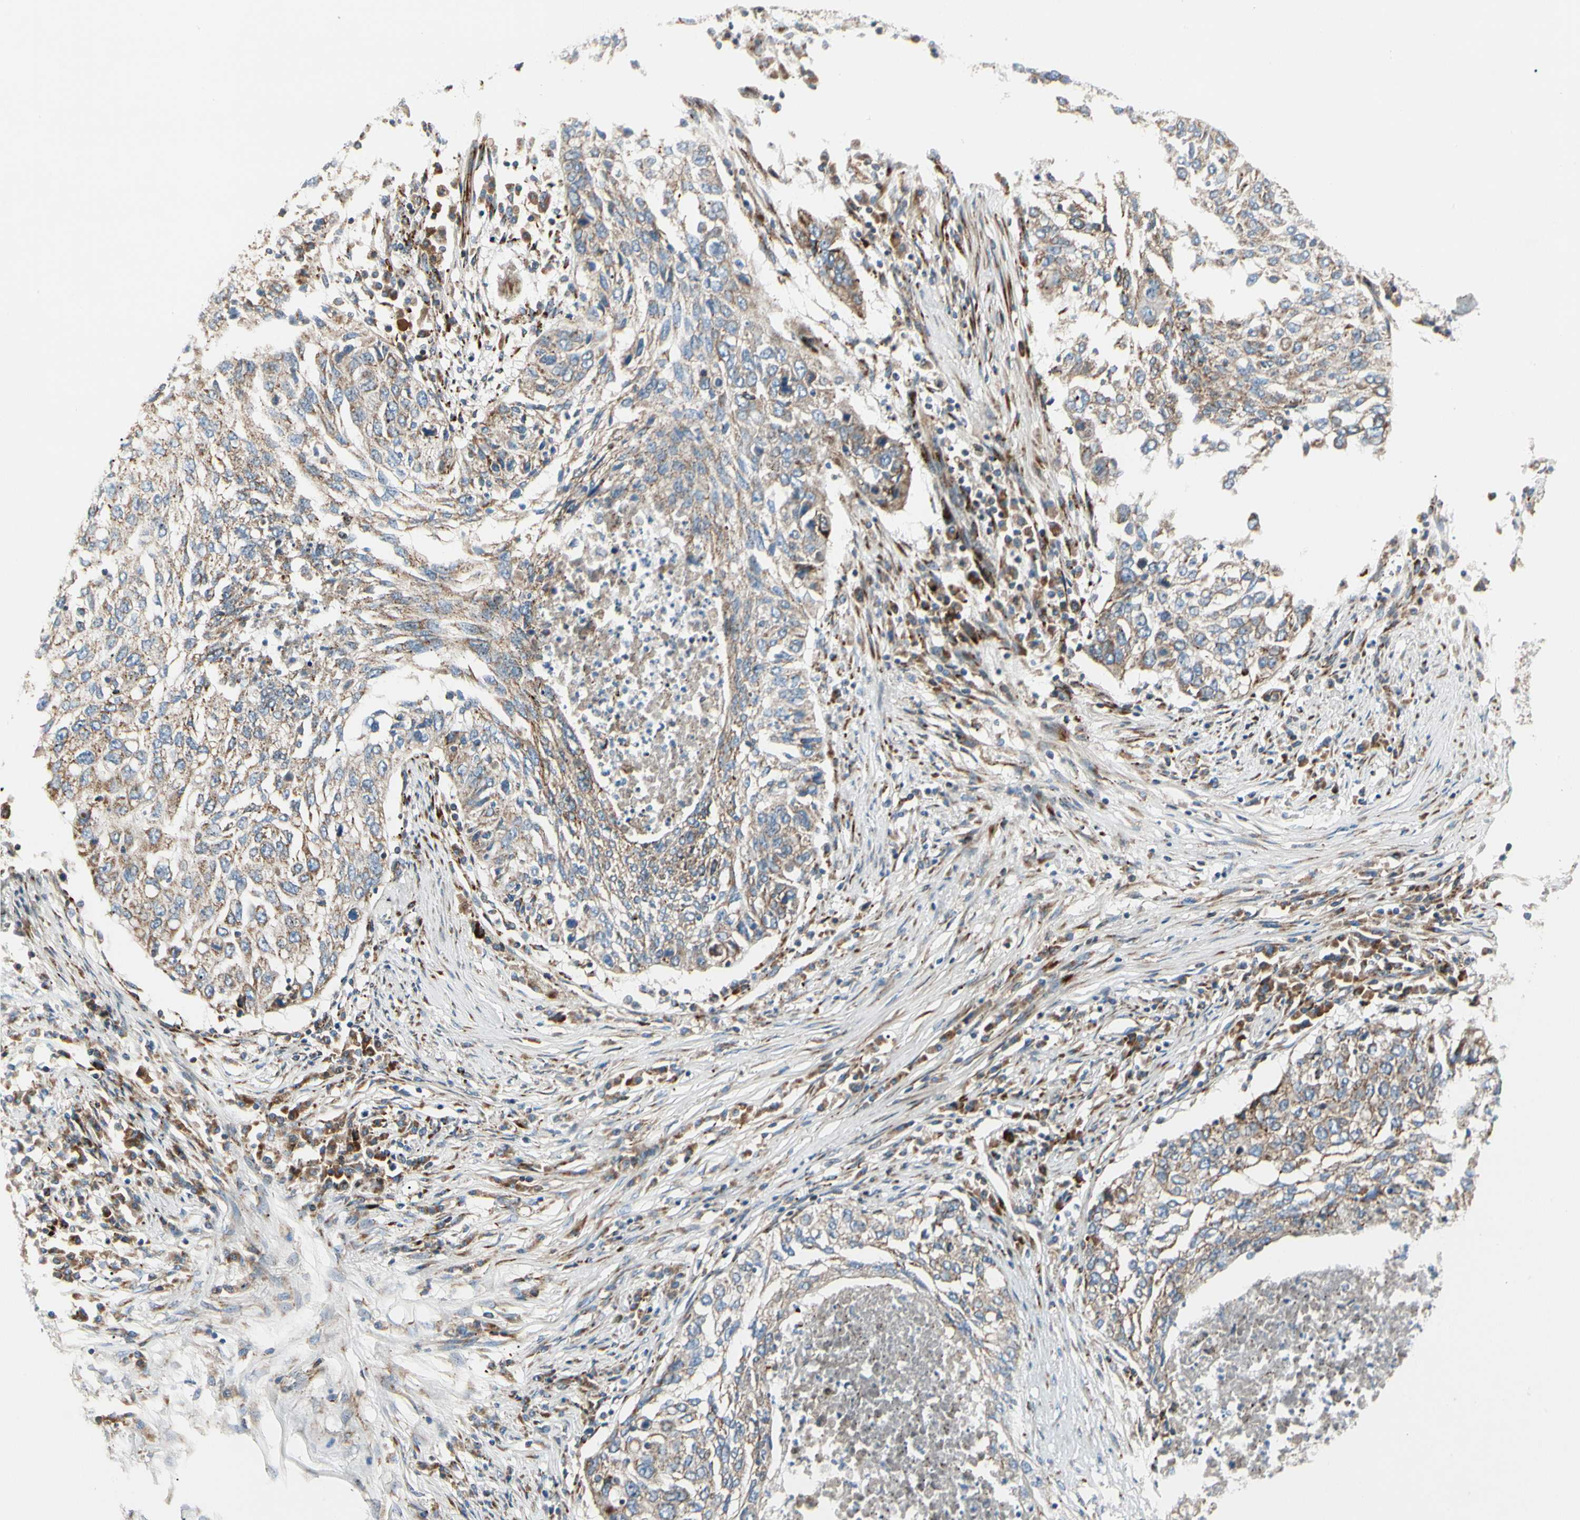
{"staining": {"intensity": "weak", "quantity": ">75%", "location": "cytoplasmic/membranous"}, "tissue": "lung cancer", "cell_type": "Tumor cells", "image_type": "cancer", "snomed": [{"axis": "morphology", "description": "Squamous cell carcinoma, NOS"}, {"axis": "topography", "description": "Lung"}], "caption": "High-magnification brightfield microscopy of lung cancer (squamous cell carcinoma) stained with DAB (3,3'-diaminobenzidine) (brown) and counterstained with hematoxylin (blue). tumor cells exhibit weak cytoplasmic/membranous expression is identified in approximately>75% of cells. Using DAB (brown) and hematoxylin (blue) stains, captured at high magnification using brightfield microscopy.", "gene": "MRPL9", "patient": {"sex": "female", "age": 63}}